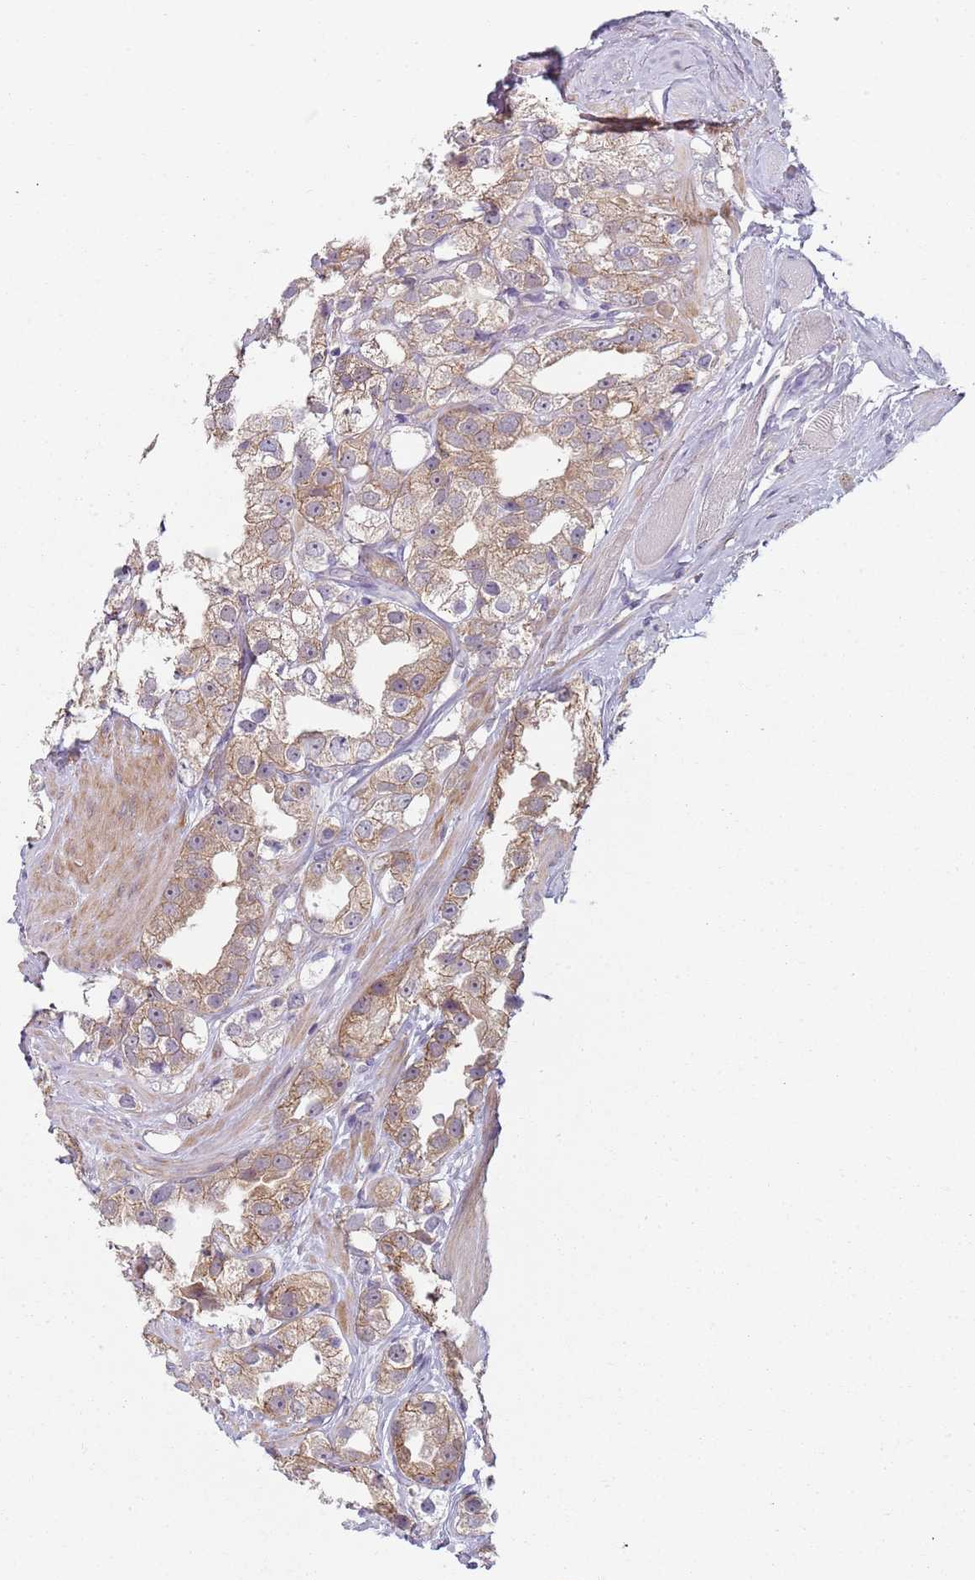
{"staining": {"intensity": "moderate", "quantity": ">75%", "location": "cytoplasmic/membranous"}, "tissue": "prostate cancer", "cell_type": "Tumor cells", "image_type": "cancer", "snomed": [{"axis": "morphology", "description": "Adenocarcinoma, NOS"}, {"axis": "topography", "description": "Prostate"}], "caption": "Moderate cytoplasmic/membranous staining for a protein is identified in approximately >75% of tumor cells of adenocarcinoma (prostate) using immunohistochemistry (IHC).", "gene": "SLC26A6", "patient": {"sex": "male", "age": 79}}